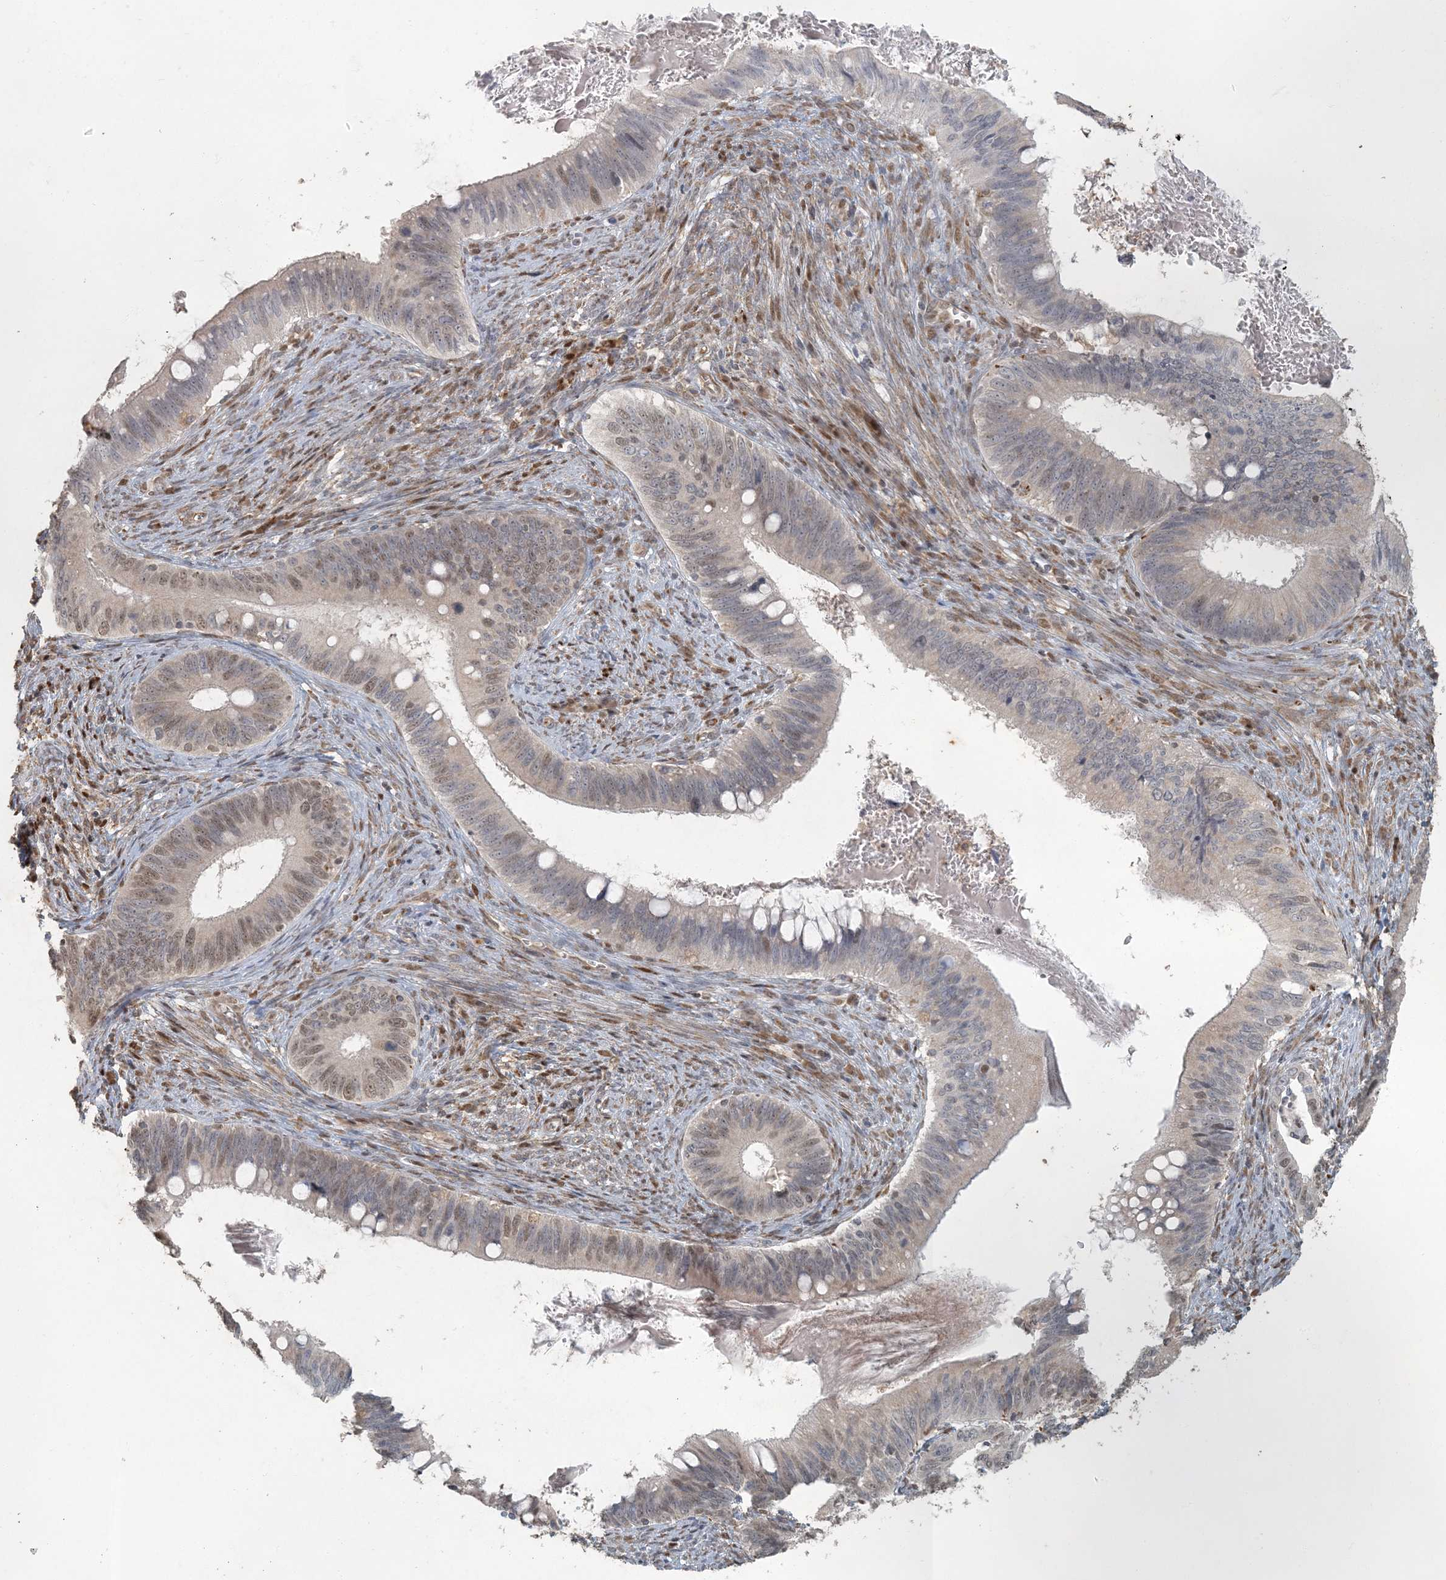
{"staining": {"intensity": "weak", "quantity": "<25%", "location": "nuclear"}, "tissue": "cervical cancer", "cell_type": "Tumor cells", "image_type": "cancer", "snomed": [{"axis": "morphology", "description": "Adenocarcinoma, NOS"}, {"axis": "topography", "description": "Cervix"}], "caption": "DAB immunohistochemical staining of cervical adenocarcinoma shows no significant staining in tumor cells. (Stains: DAB immunohistochemistry with hematoxylin counter stain, Microscopy: brightfield microscopy at high magnification).", "gene": "AK9", "patient": {"sex": "female", "age": 42}}